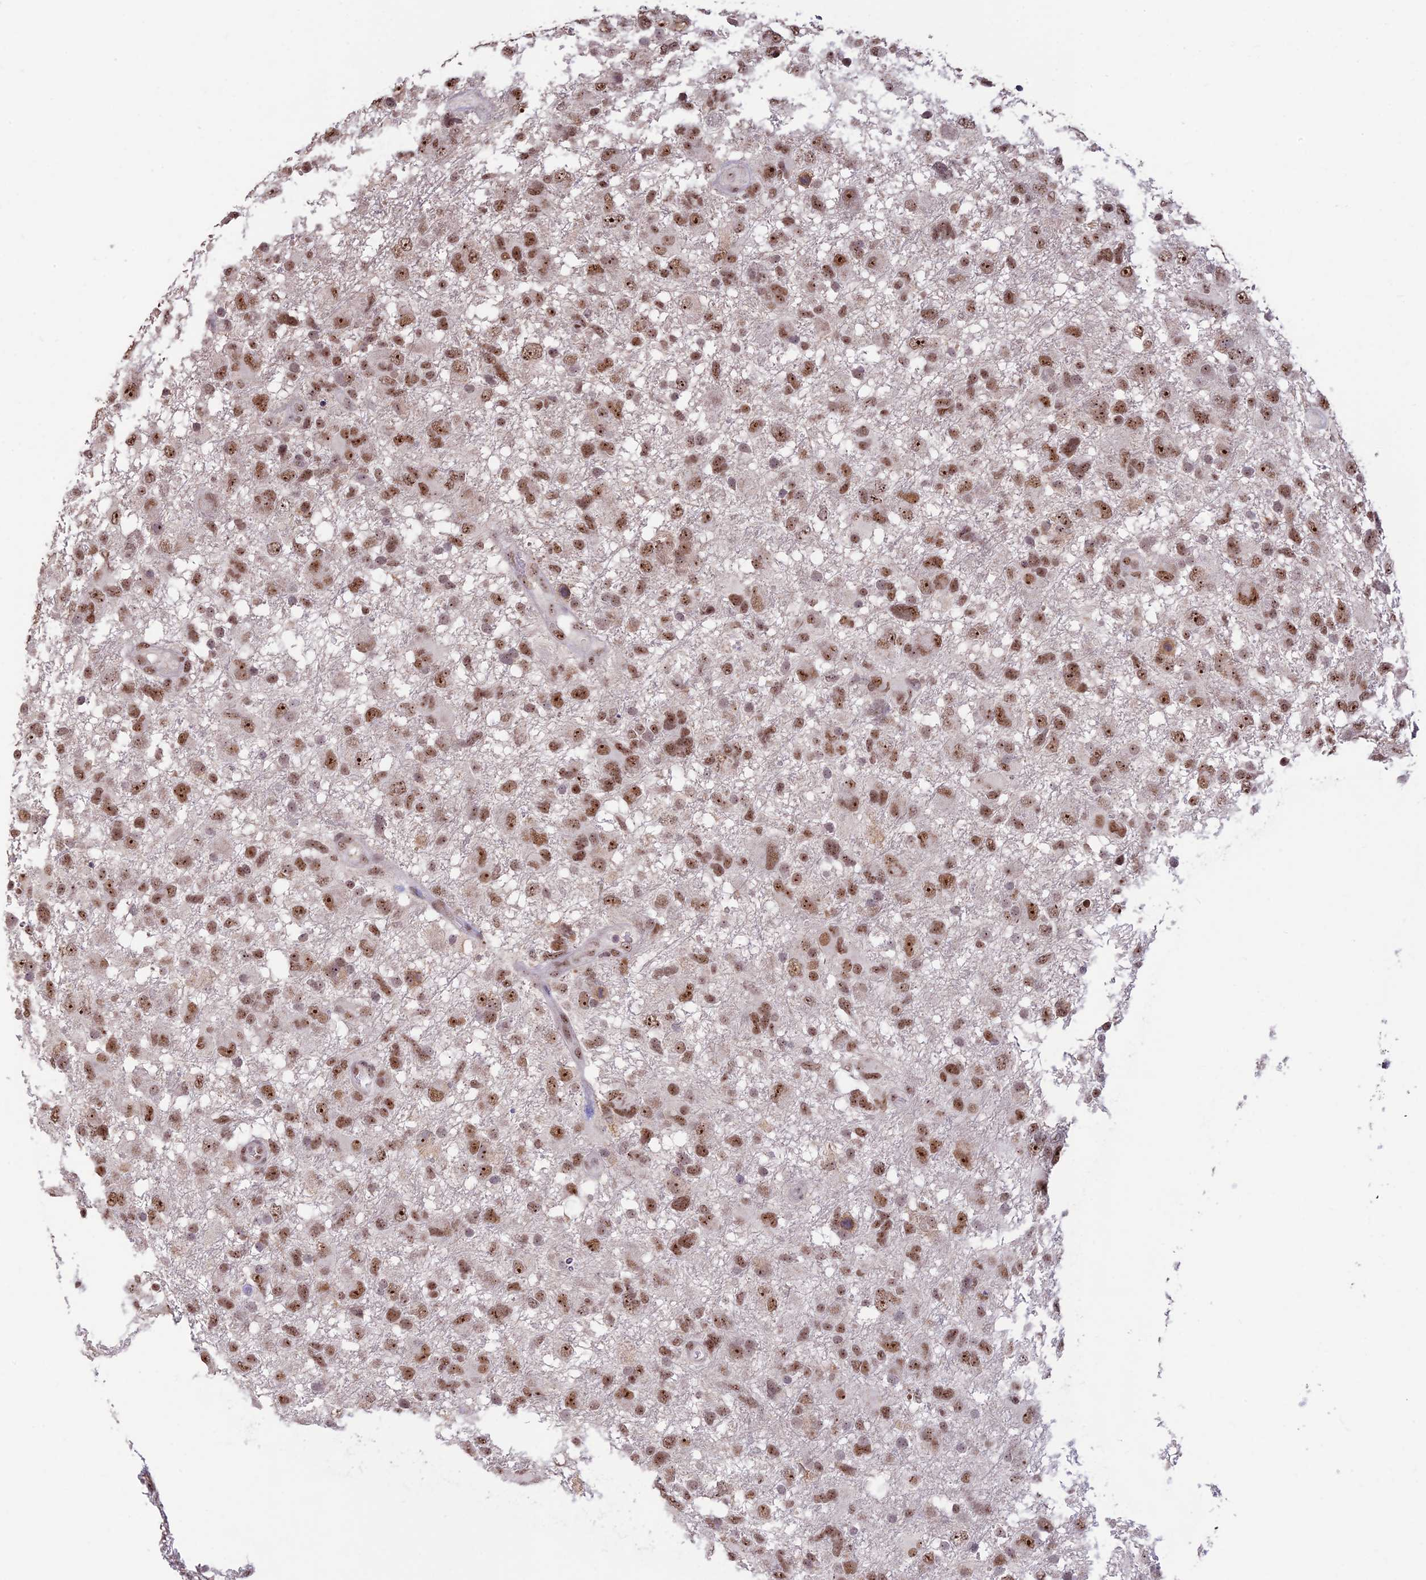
{"staining": {"intensity": "moderate", "quantity": ">75%", "location": "nuclear"}, "tissue": "glioma", "cell_type": "Tumor cells", "image_type": "cancer", "snomed": [{"axis": "morphology", "description": "Glioma, malignant, High grade"}, {"axis": "topography", "description": "Brain"}], "caption": "Protein staining exhibits moderate nuclear expression in approximately >75% of tumor cells in malignant glioma (high-grade).", "gene": "POLR1G", "patient": {"sex": "male", "age": 61}}